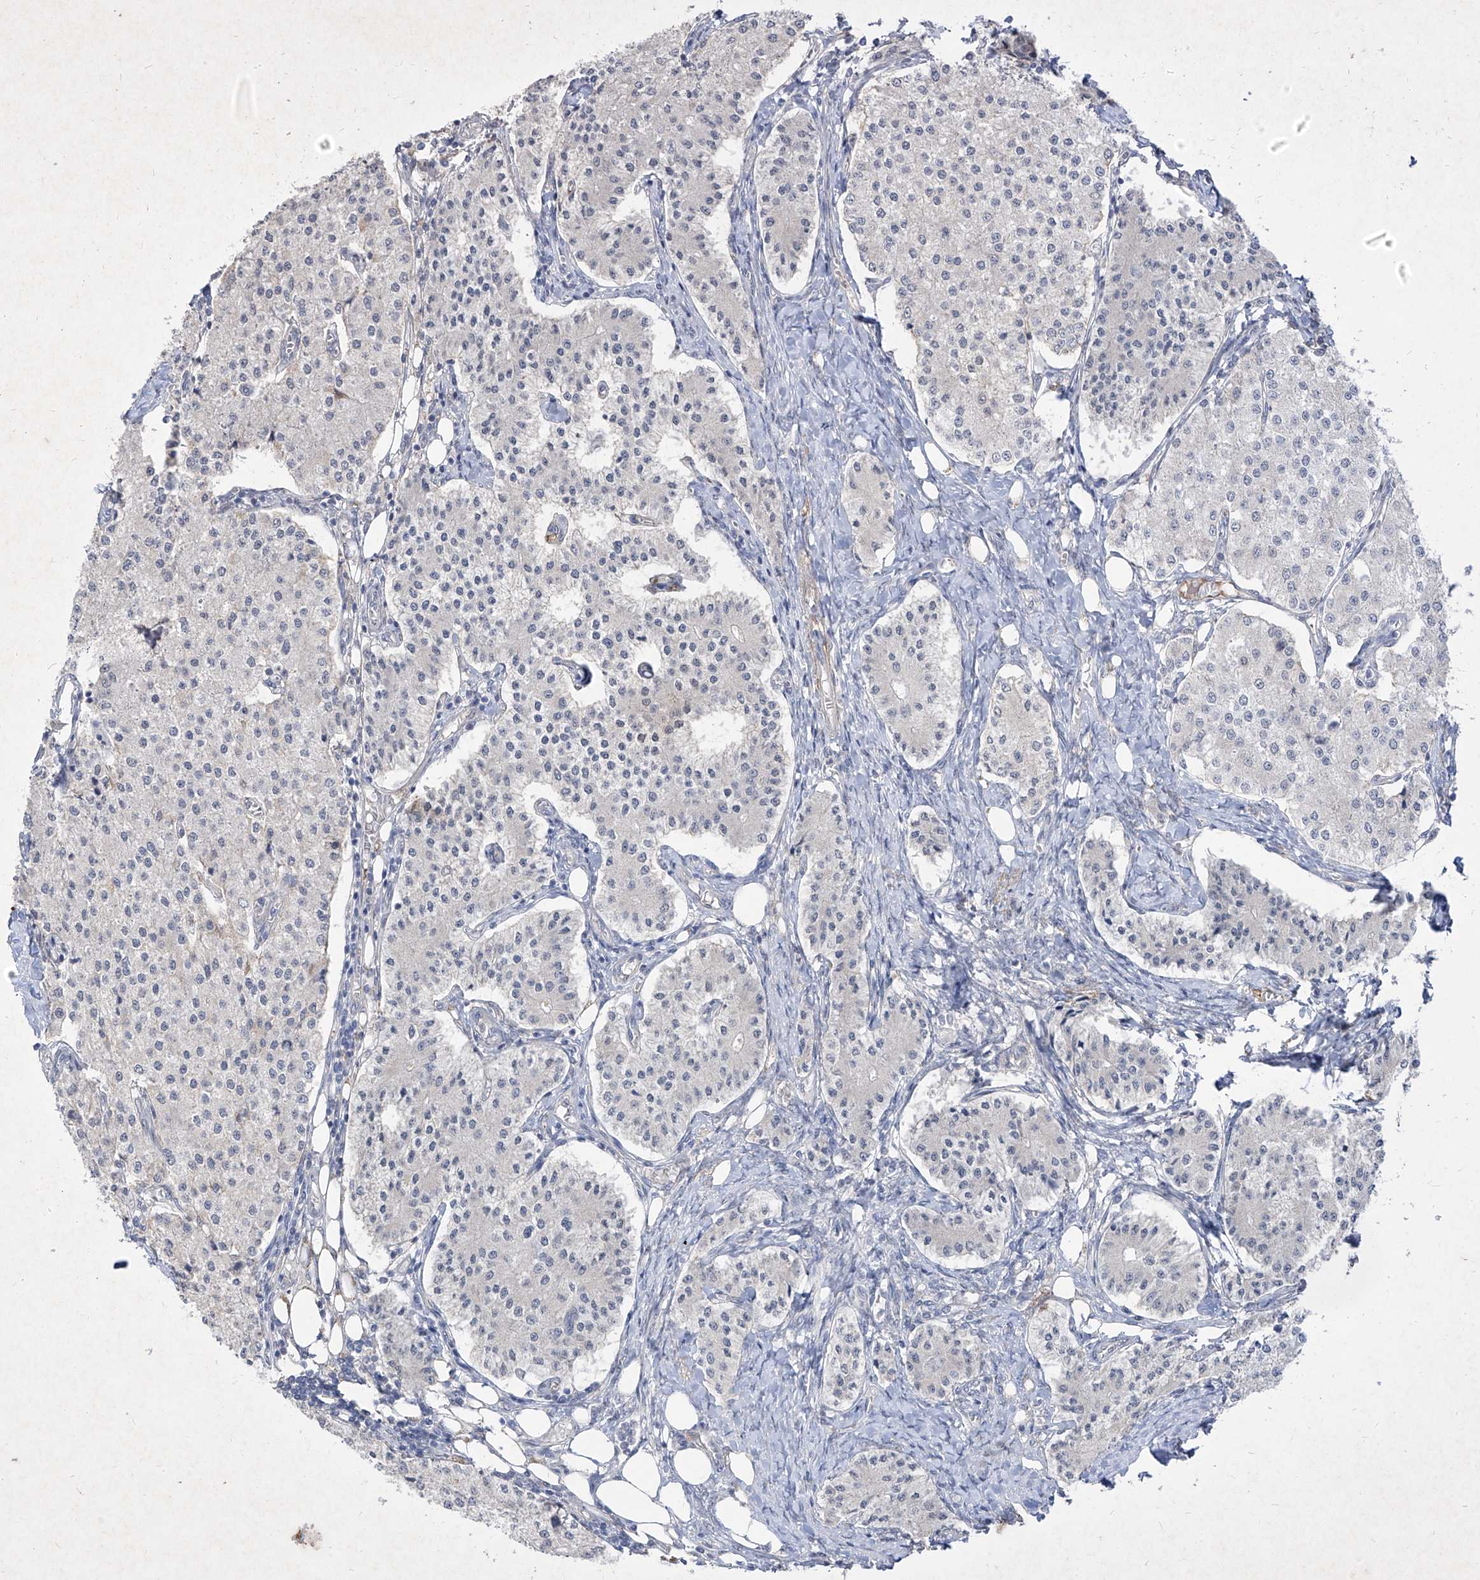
{"staining": {"intensity": "negative", "quantity": "none", "location": "none"}, "tissue": "carcinoid", "cell_type": "Tumor cells", "image_type": "cancer", "snomed": [{"axis": "morphology", "description": "Carcinoid, malignant, NOS"}, {"axis": "topography", "description": "Colon"}], "caption": "Malignant carcinoid stained for a protein using IHC demonstrates no positivity tumor cells.", "gene": "C4A", "patient": {"sex": "female", "age": 52}}